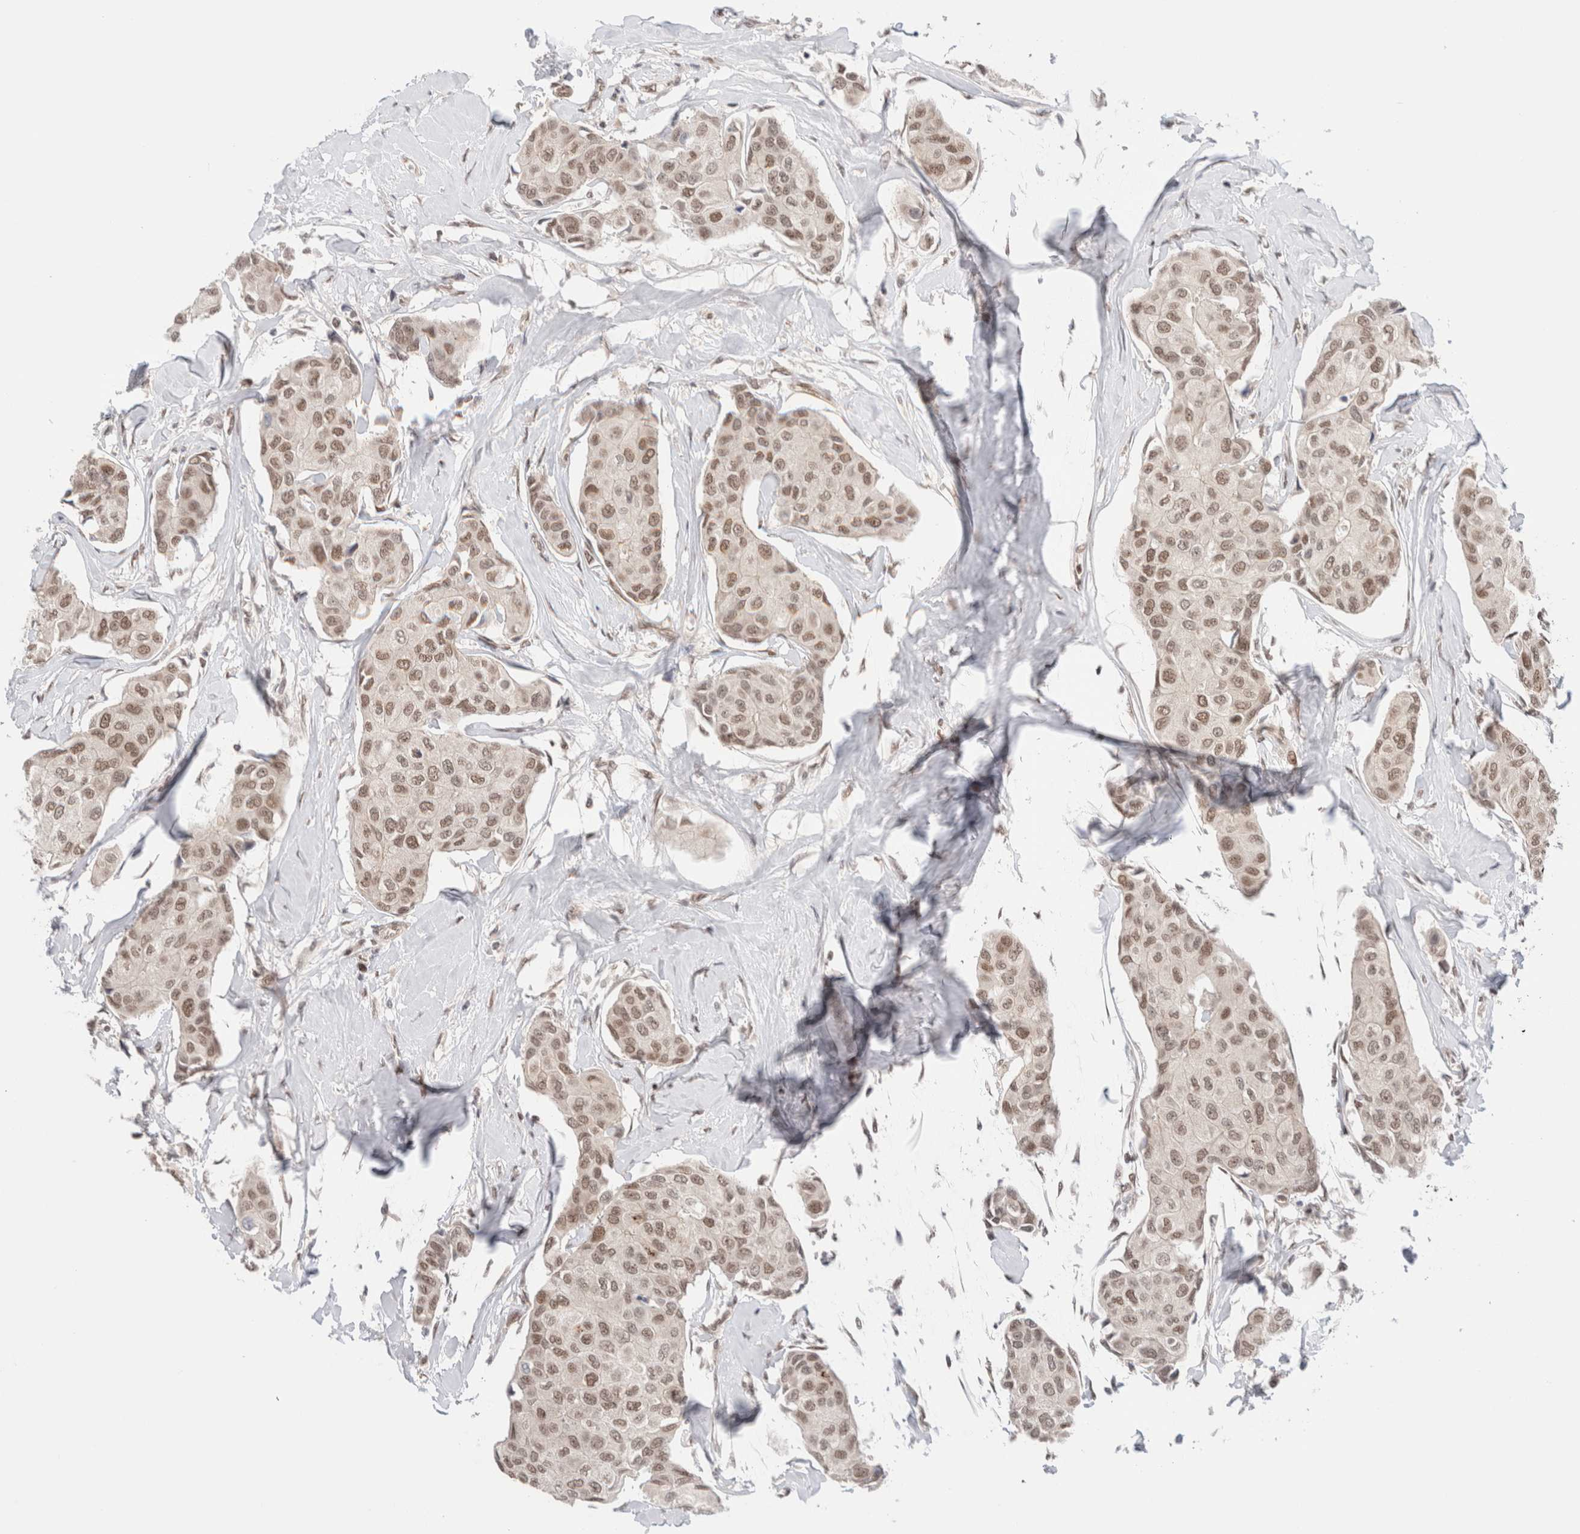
{"staining": {"intensity": "weak", "quantity": ">75%", "location": "nuclear"}, "tissue": "breast cancer", "cell_type": "Tumor cells", "image_type": "cancer", "snomed": [{"axis": "morphology", "description": "Duct carcinoma"}, {"axis": "topography", "description": "Breast"}], "caption": "Tumor cells display weak nuclear staining in about >75% of cells in breast invasive ductal carcinoma.", "gene": "GATAD2A", "patient": {"sex": "female", "age": 80}}